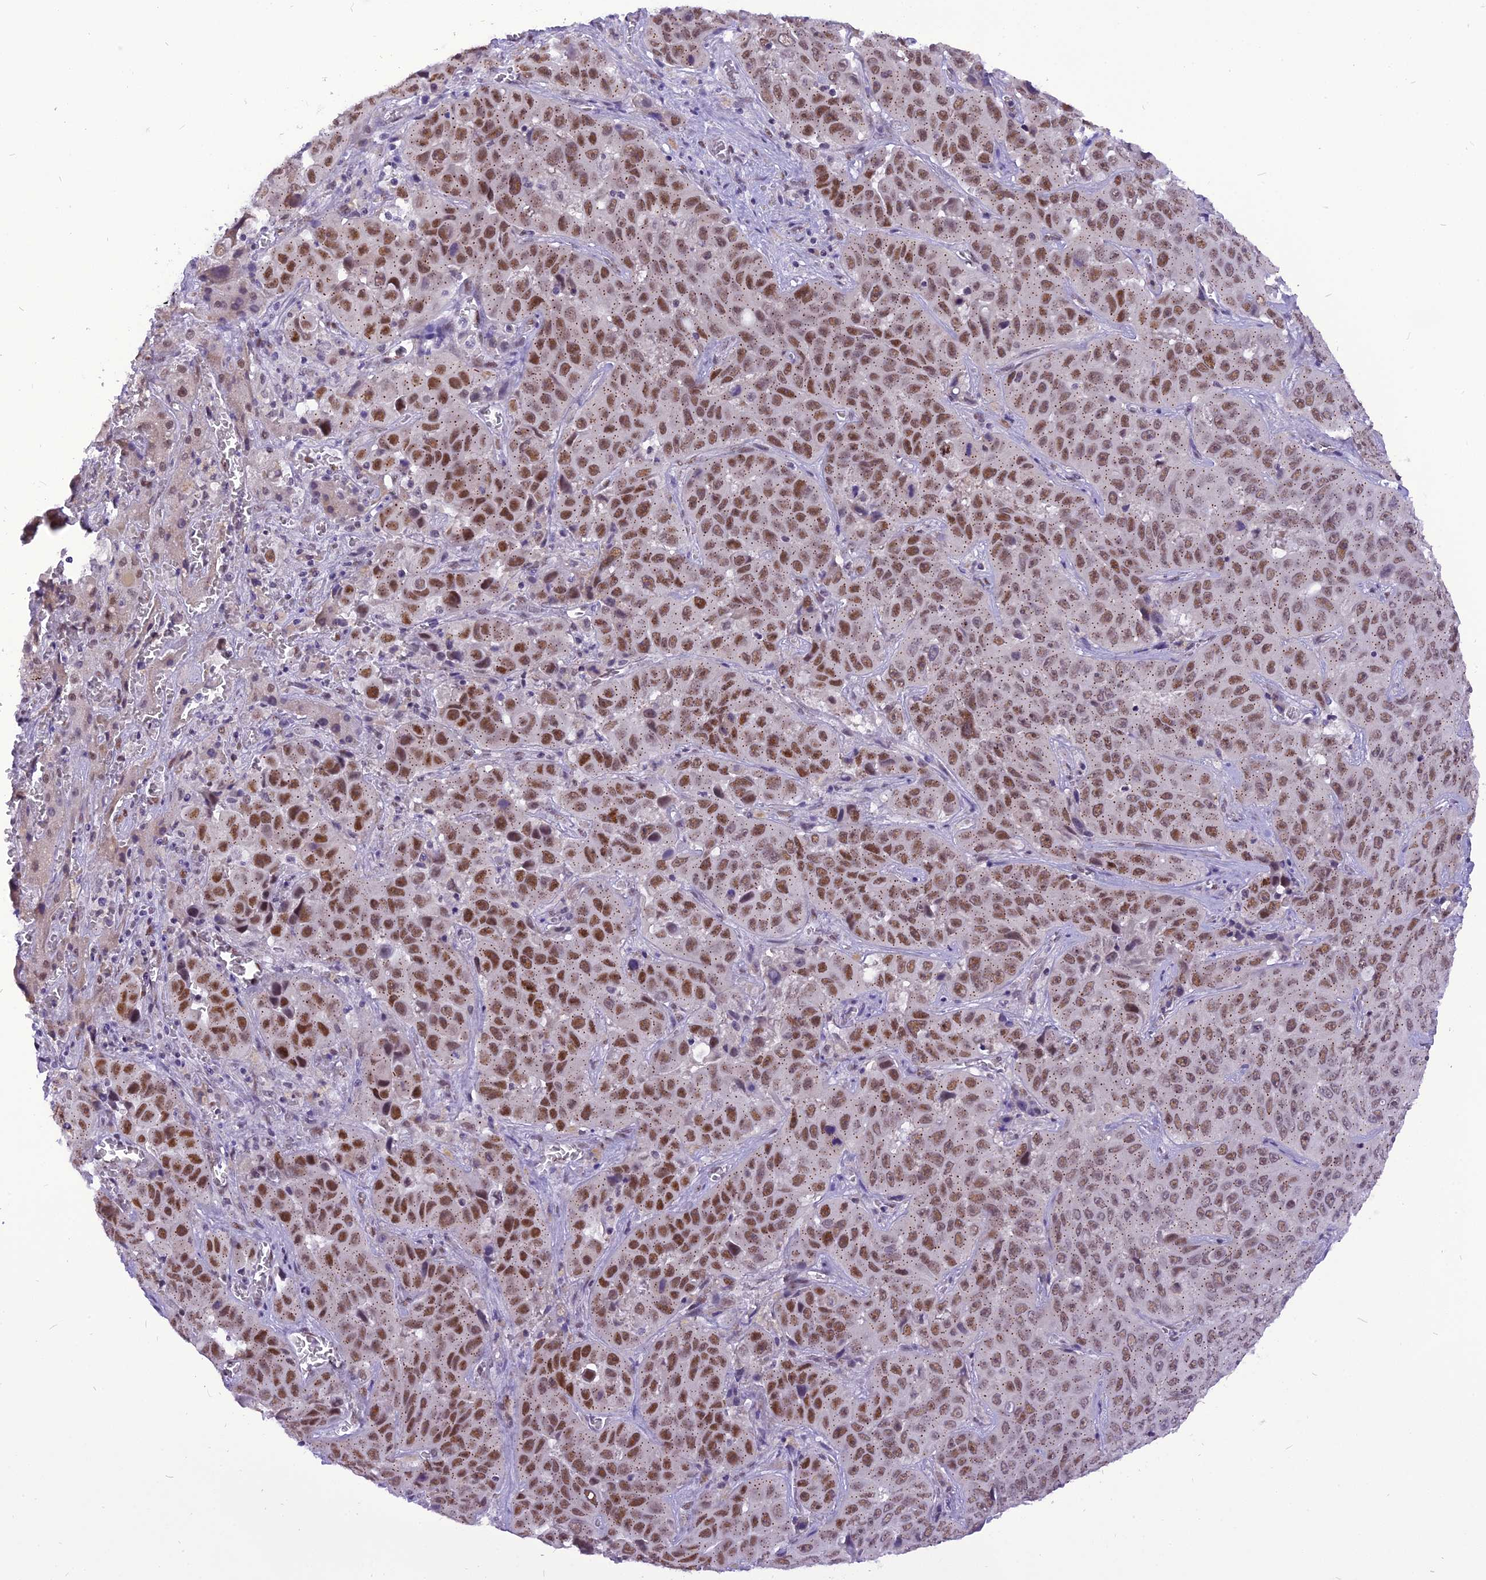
{"staining": {"intensity": "moderate", "quantity": ">75%", "location": "nuclear"}, "tissue": "liver cancer", "cell_type": "Tumor cells", "image_type": "cancer", "snomed": [{"axis": "morphology", "description": "Cholangiocarcinoma"}, {"axis": "topography", "description": "Liver"}], "caption": "Immunohistochemical staining of human liver cancer (cholangiocarcinoma) reveals medium levels of moderate nuclear protein positivity in approximately >75% of tumor cells.", "gene": "IRF2BP1", "patient": {"sex": "female", "age": 52}}